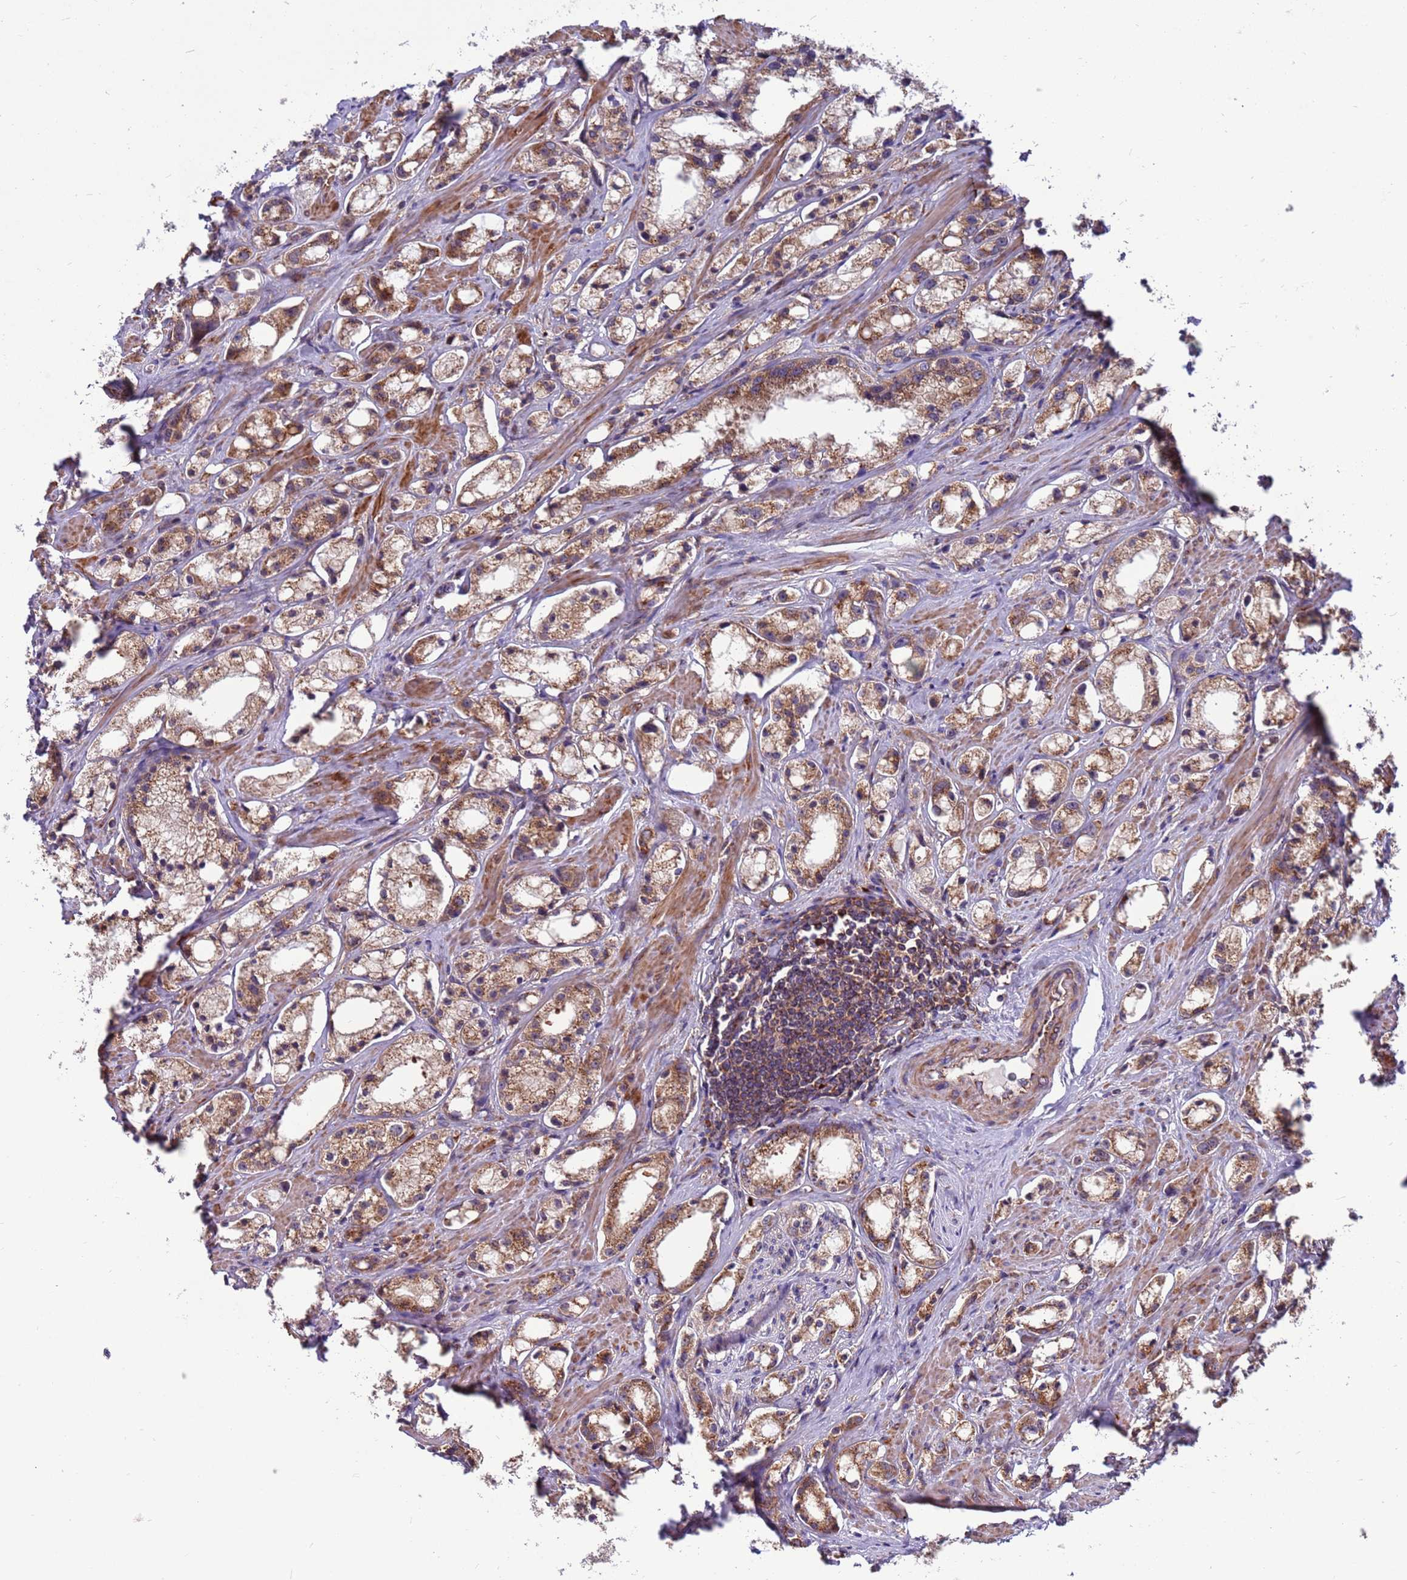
{"staining": {"intensity": "moderate", "quantity": ">75%", "location": "cytoplasmic/membranous"}, "tissue": "prostate cancer", "cell_type": "Tumor cells", "image_type": "cancer", "snomed": [{"axis": "morphology", "description": "Adenocarcinoma, High grade"}, {"axis": "topography", "description": "Prostate"}], "caption": "Protein expression analysis of human high-grade adenocarcinoma (prostate) reveals moderate cytoplasmic/membranous staining in approximately >75% of tumor cells.", "gene": "ZC3HAV1", "patient": {"sex": "male", "age": 66}}